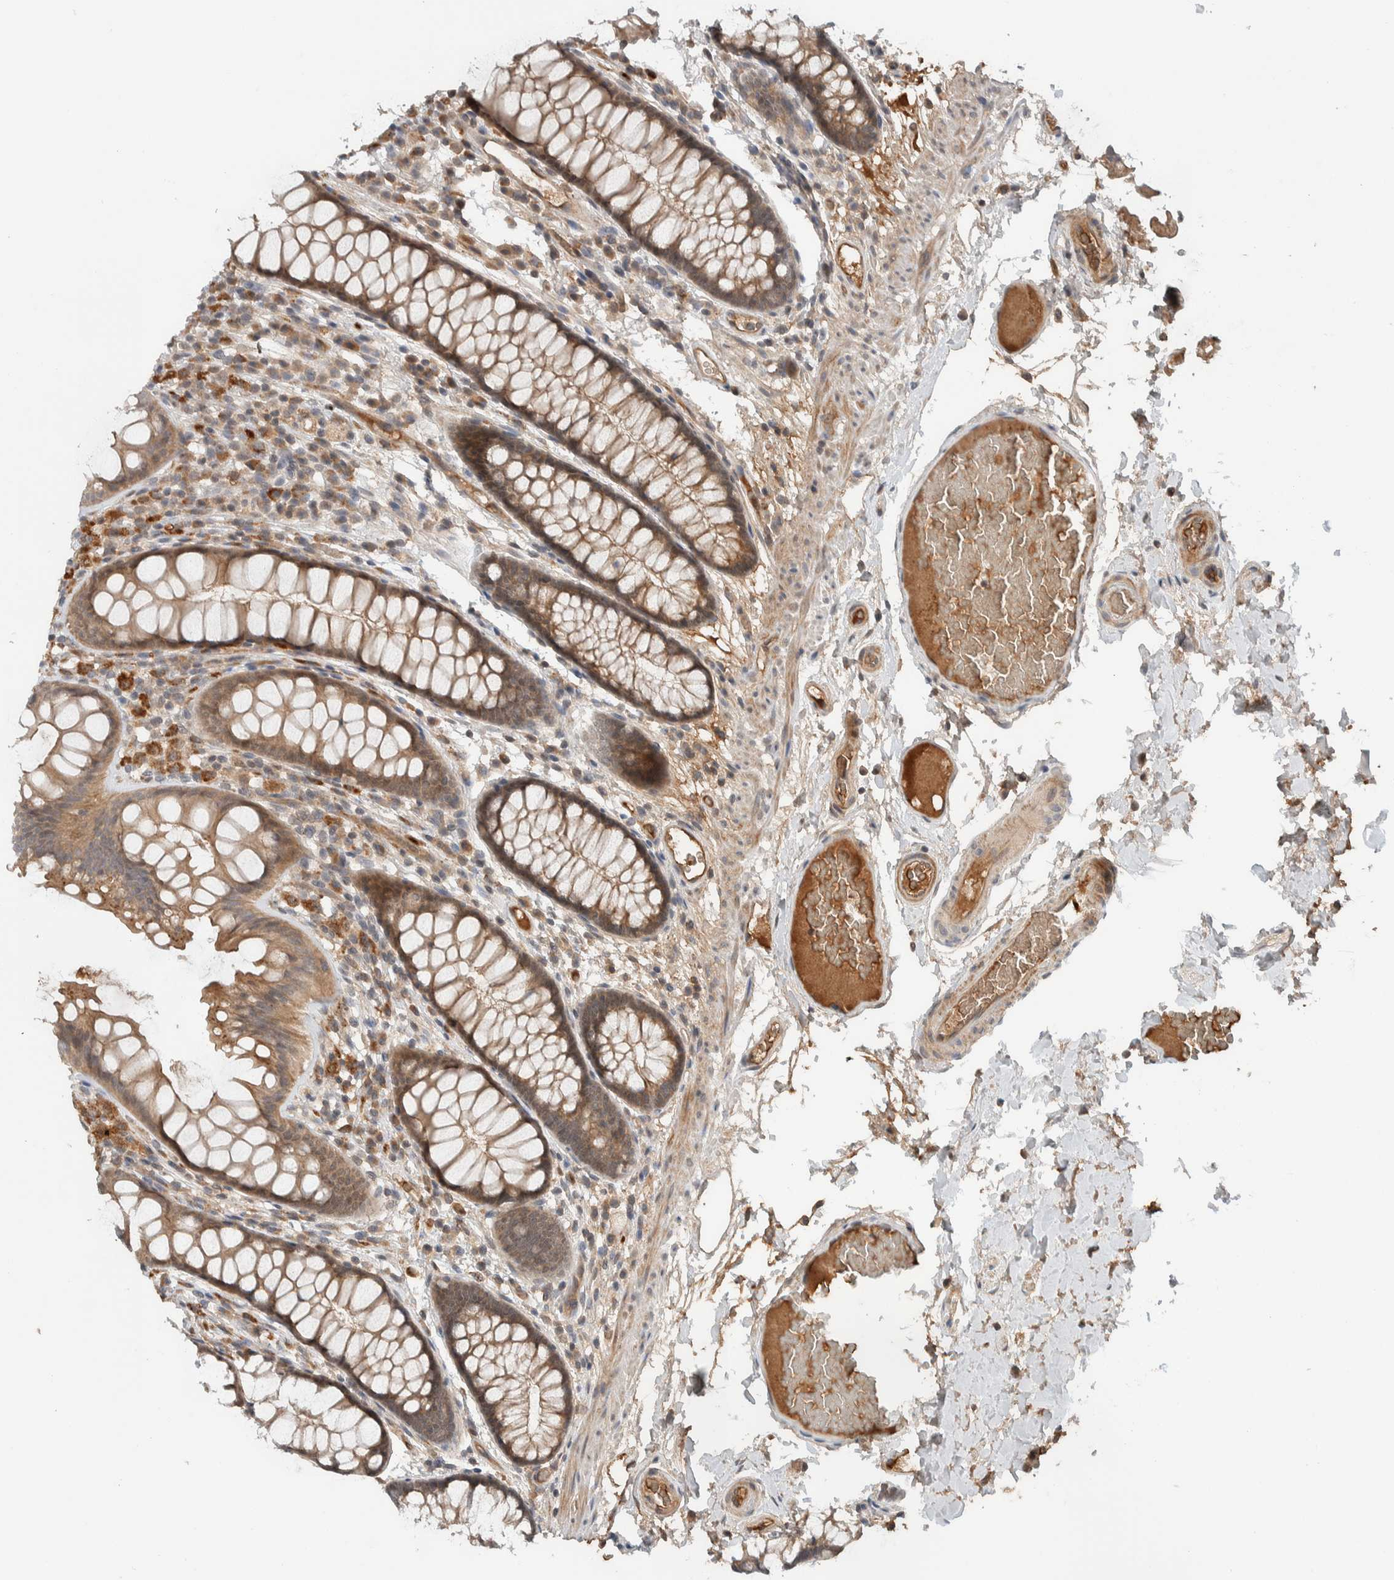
{"staining": {"intensity": "moderate", "quantity": ">75%", "location": "cytoplasmic/membranous"}, "tissue": "colon", "cell_type": "Endothelial cells", "image_type": "normal", "snomed": [{"axis": "morphology", "description": "Normal tissue, NOS"}, {"axis": "topography", "description": "Colon"}], "caption": "Colon was stained to show a protein in brown. There is medium levels of moderate cytoplasmic/membranous positivity in about >75% of endothelial cells. (IHC, brightfield microscopy, high magnification).", "gene": "ARMC7", "patient": {"sex": "female", "age": 56}}